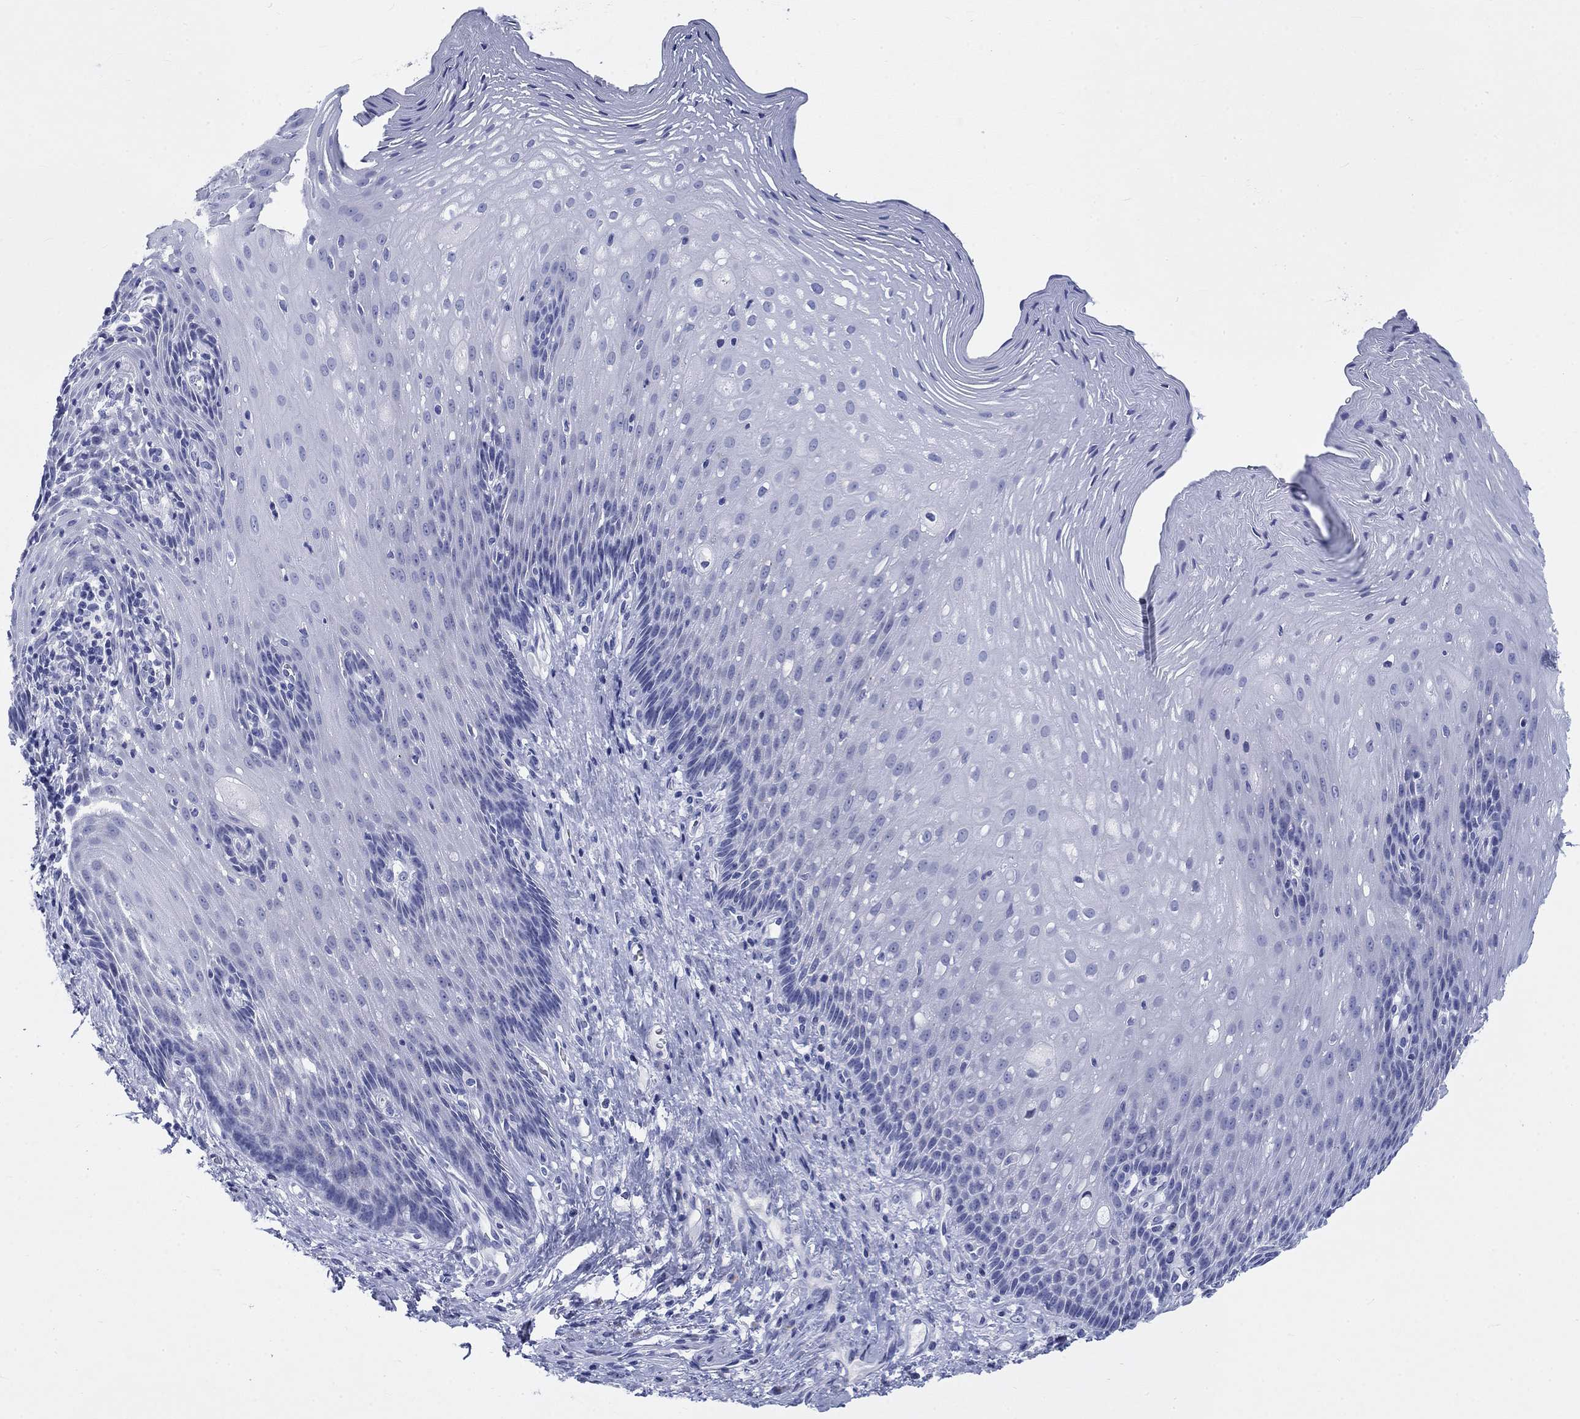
{"staining": {"intensity": "negative", "quantity": "none", "location": "none"}, "tissue": "esophagus", "cell_type": "Squamous epithelial cells", "image_type": "normal", "snomed": [{"axis": "morphology", "description": "Normal tissue, NOS"}, {"axis": "topography", "description": "Esophagus"}], "caption": "Esophagus stained for a protein using immunohistochemistry (IHC) reveals no staining squamous epithelial cells.", "gene": "KRT76", "patient": {"sex": "male", "age": 76}}